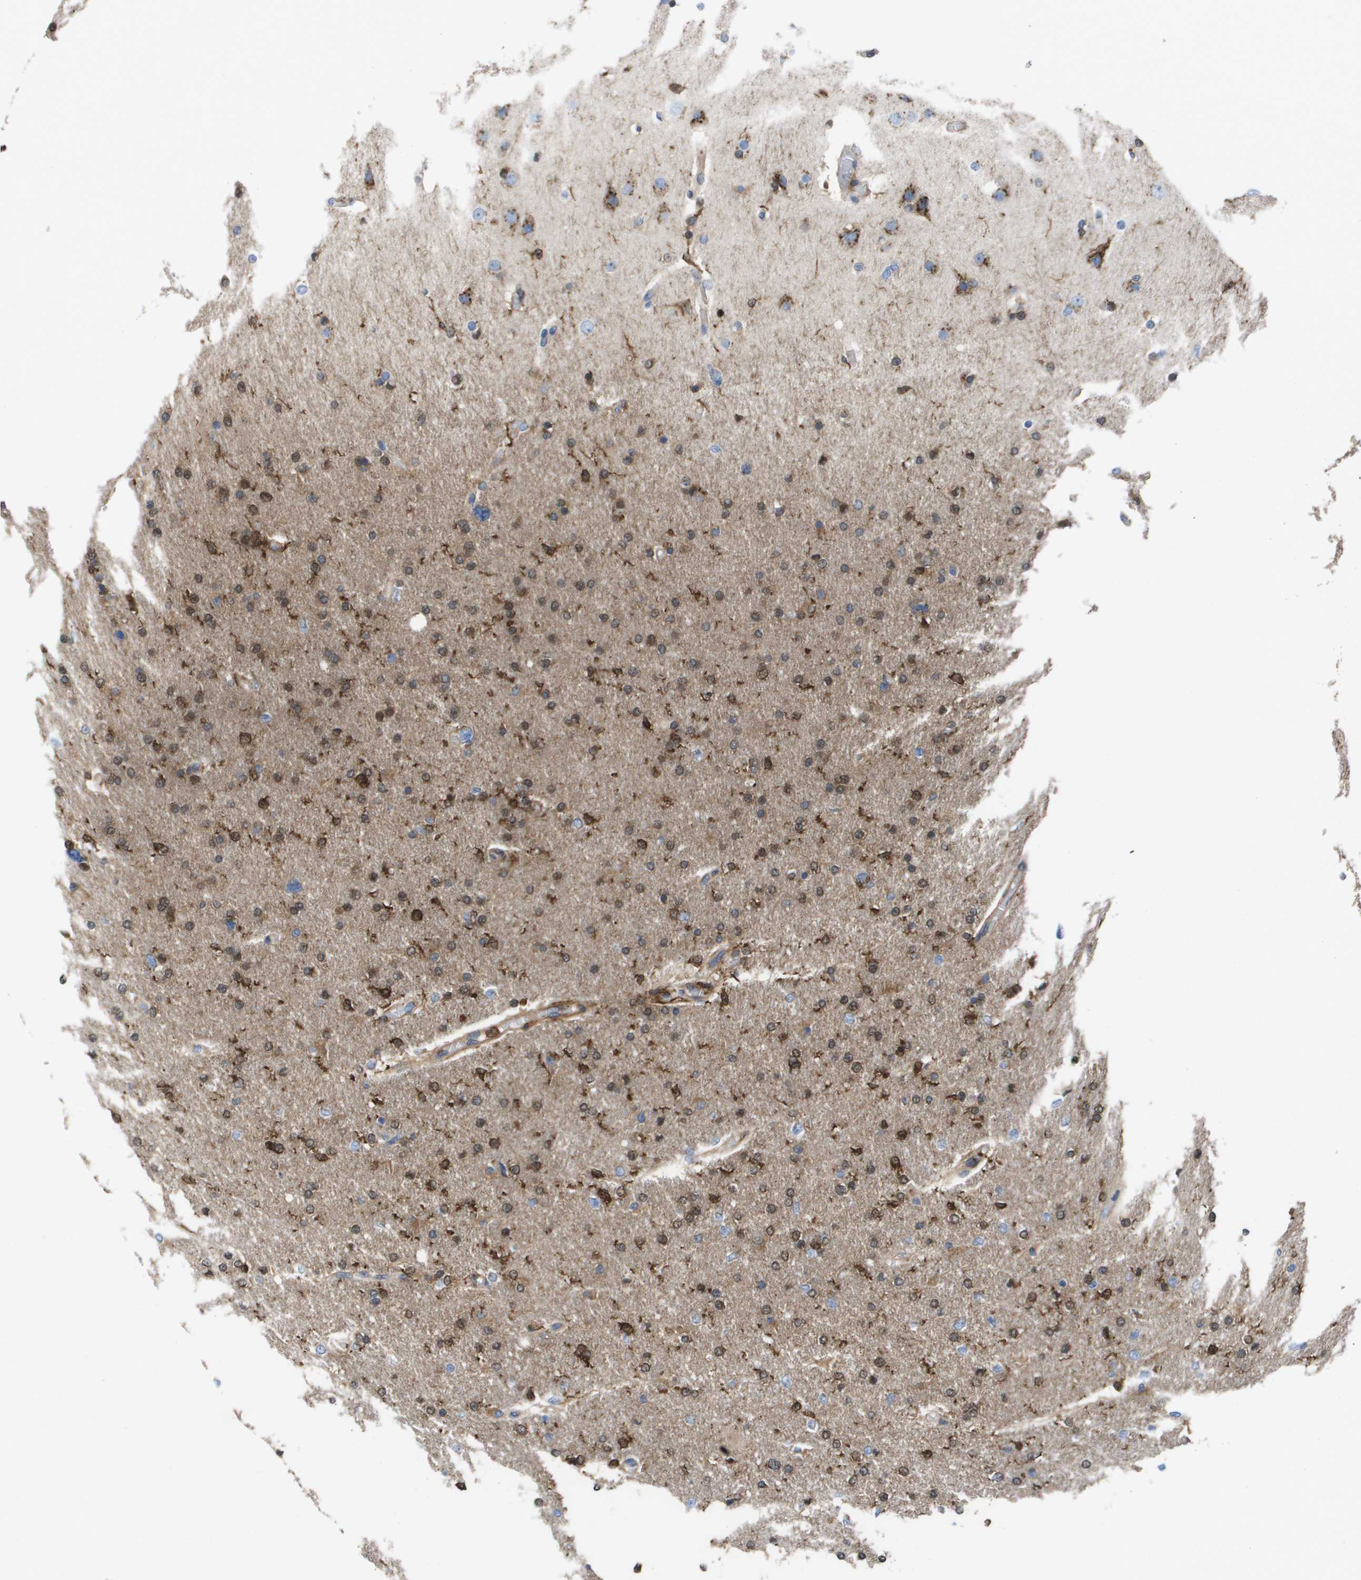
{"staining": {"intensity": "moderate", "quantity": ">75%", "location": "cytoplasmic/membranous"}, "tissue": "glioma", "cell_type": "Tumor cells", "image_type": "cancer", "snomed": [{"axis": "morphology", "description": "Glioma, malignant, High grade"}, {"axis": "topography", "description": "Cerebral cortex"}], "caption": "Immunohistochemistry of glioma displays medium levels of moderate cytoplasmic/membranous staining in about >75% of tumor cells.", "gene": "SLC37A2", "patient": {"sex": "female", "age": 36}}